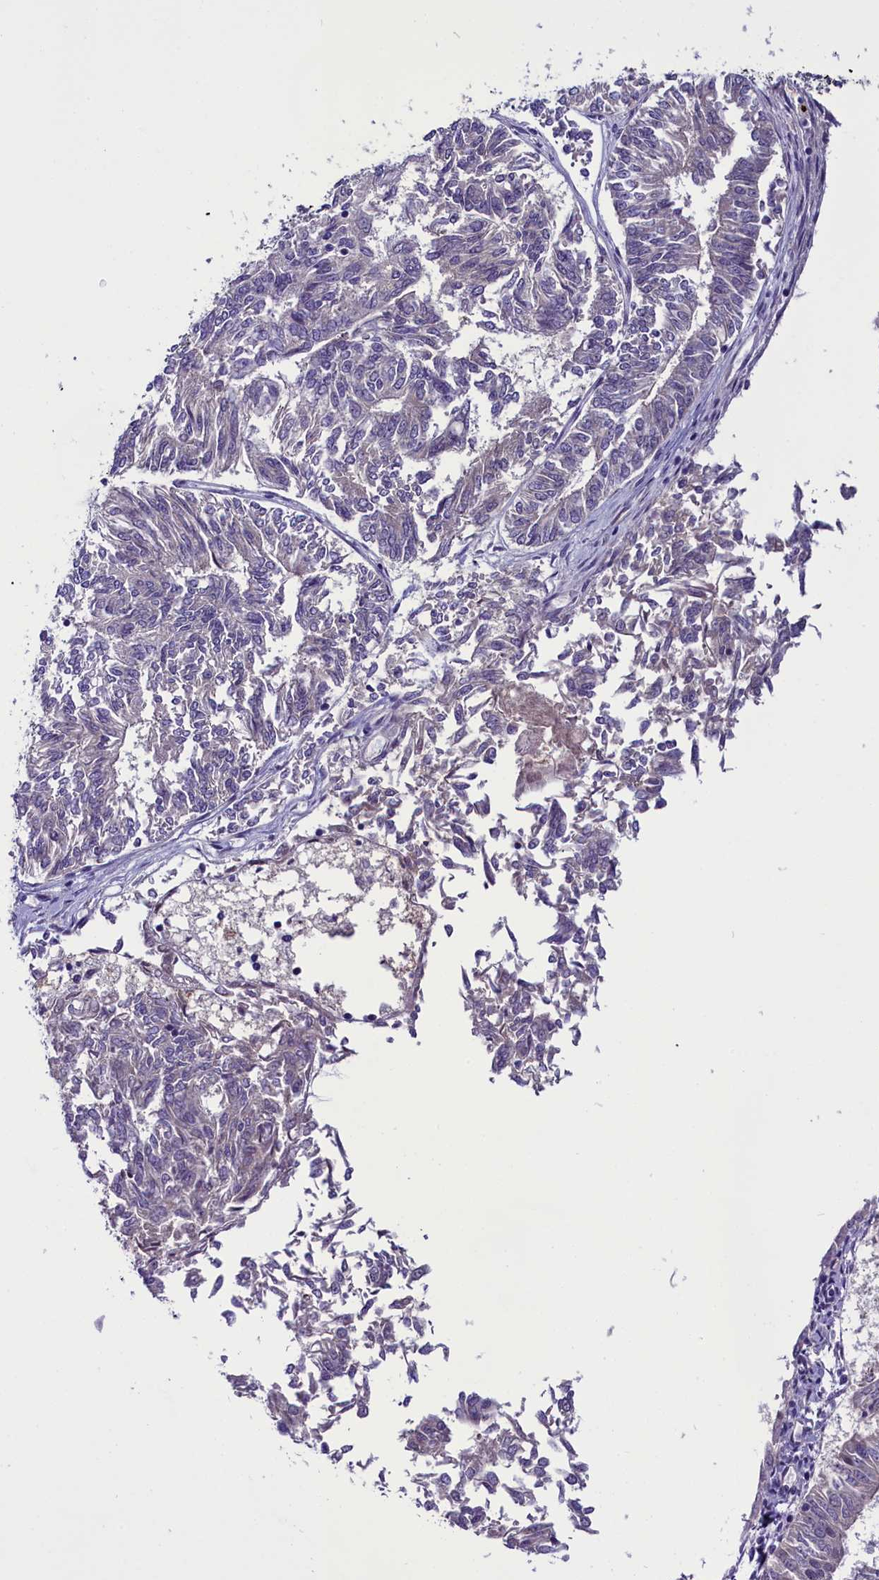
{"staining": {"intensity": "negative", "quantity": "none", "location": "none"}, "tissue": "endometrial cancer", "cell_type": "Tumor cells", "image_type": "cancer", "snomed": [{"axis": "morphology", "description": "Adenocarcinoma, NOS"}, {"axis": "topography", "description": "Endometrium"}], "caption": "This is an immunohistochemistry micrograph of human endometrial adenocarcinoma. There is no positivity in tumor cells.", "gene": "CCDC106", "patient": {"sex": "female", "age": 58}}